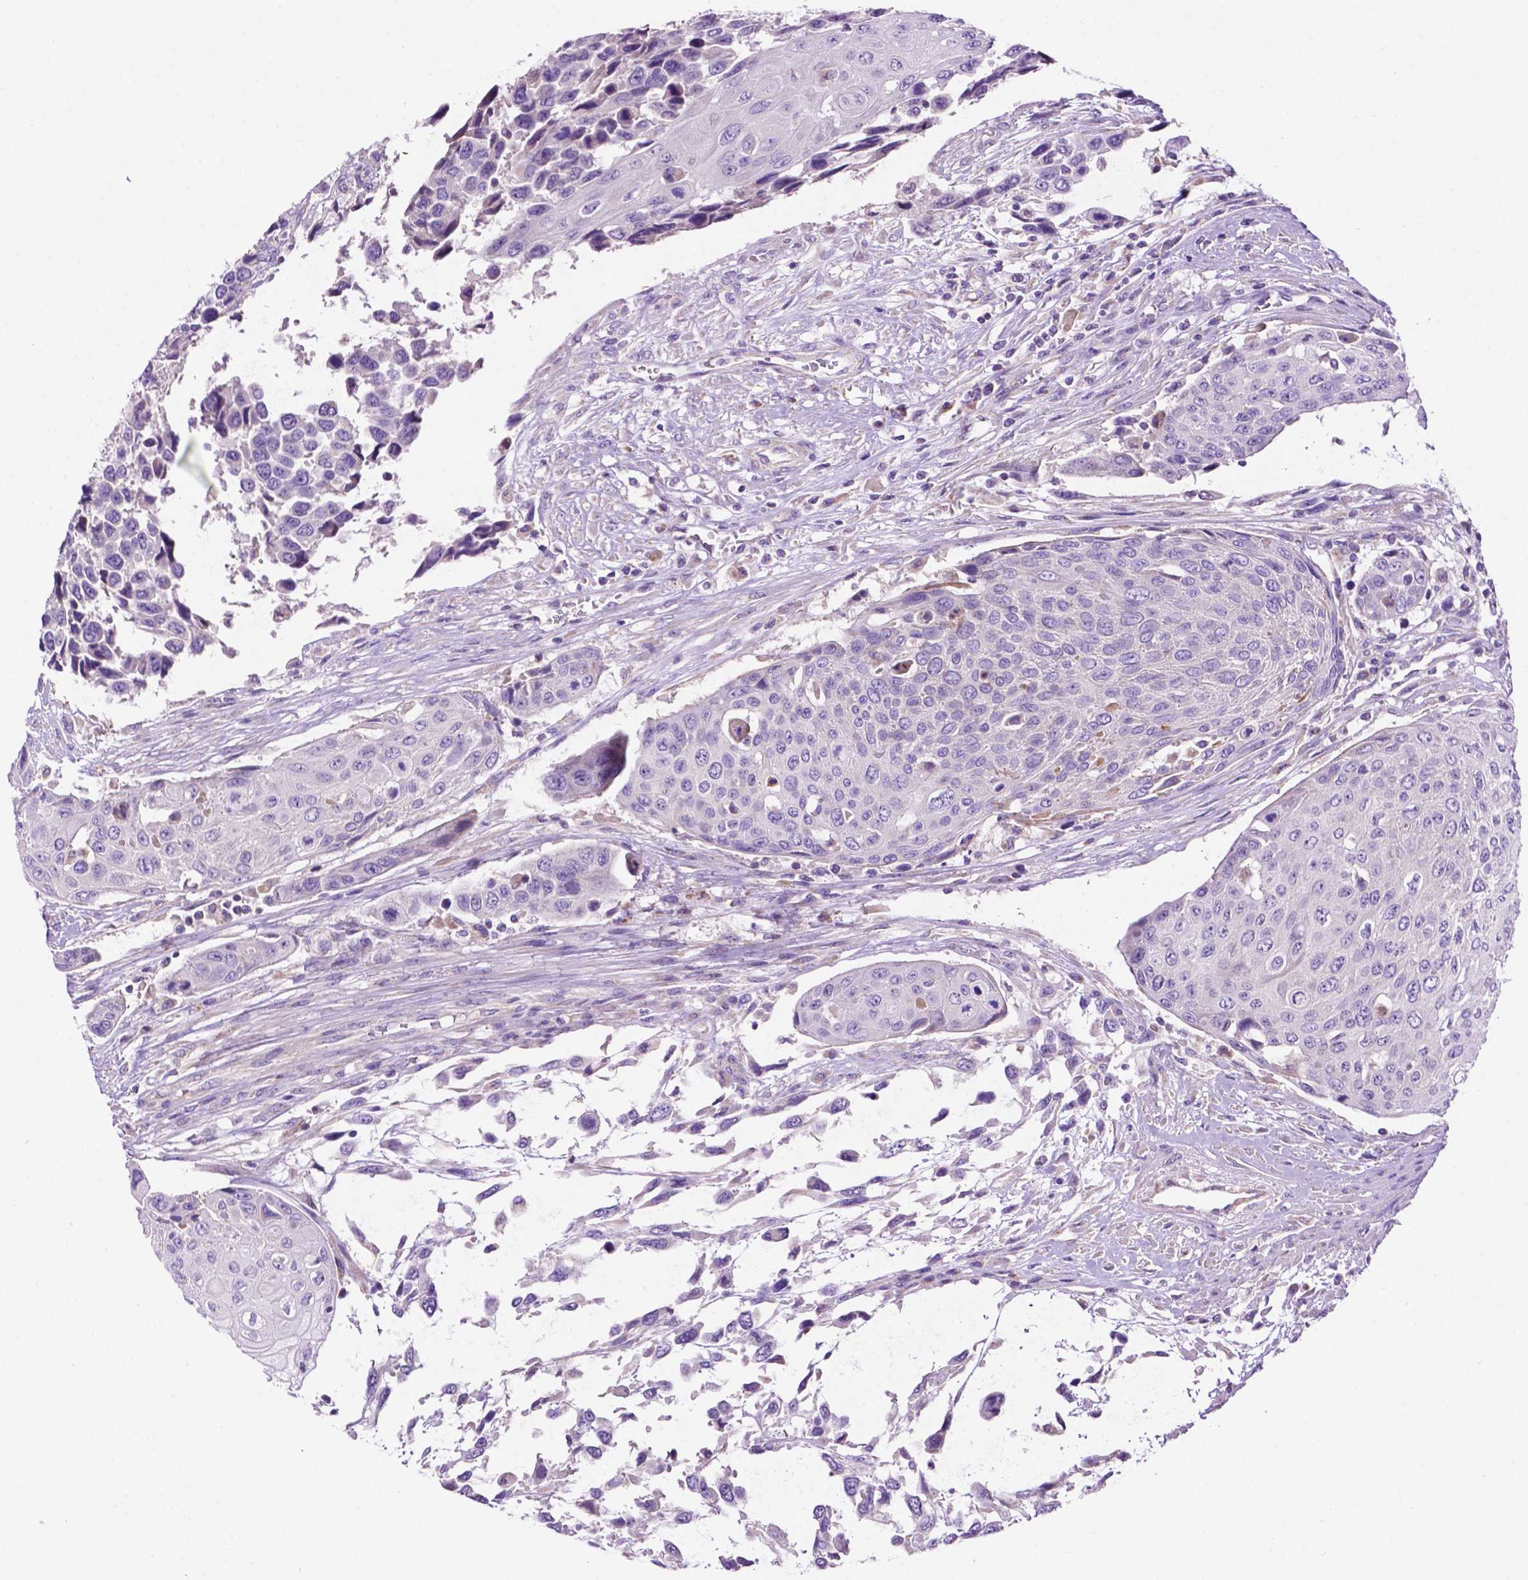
{"staining": {"intensity": "negative", "quantity": "none", "location": "none"}, "tissue": "urothelial cancer", "cell_type": "Tumor cells", "image_type": "cancer", "snomed": [{"axis": "morphology", "description": "Urothelial carcinoma, High grade"}, {"axis": "topography", "description": "Urinary bladder"}], "caption": "Tumor cells are negative for brown protein staining in urothelial cancer.", "gene": "PHYHIP", "patient": {"sex": "female", "age": 70}}